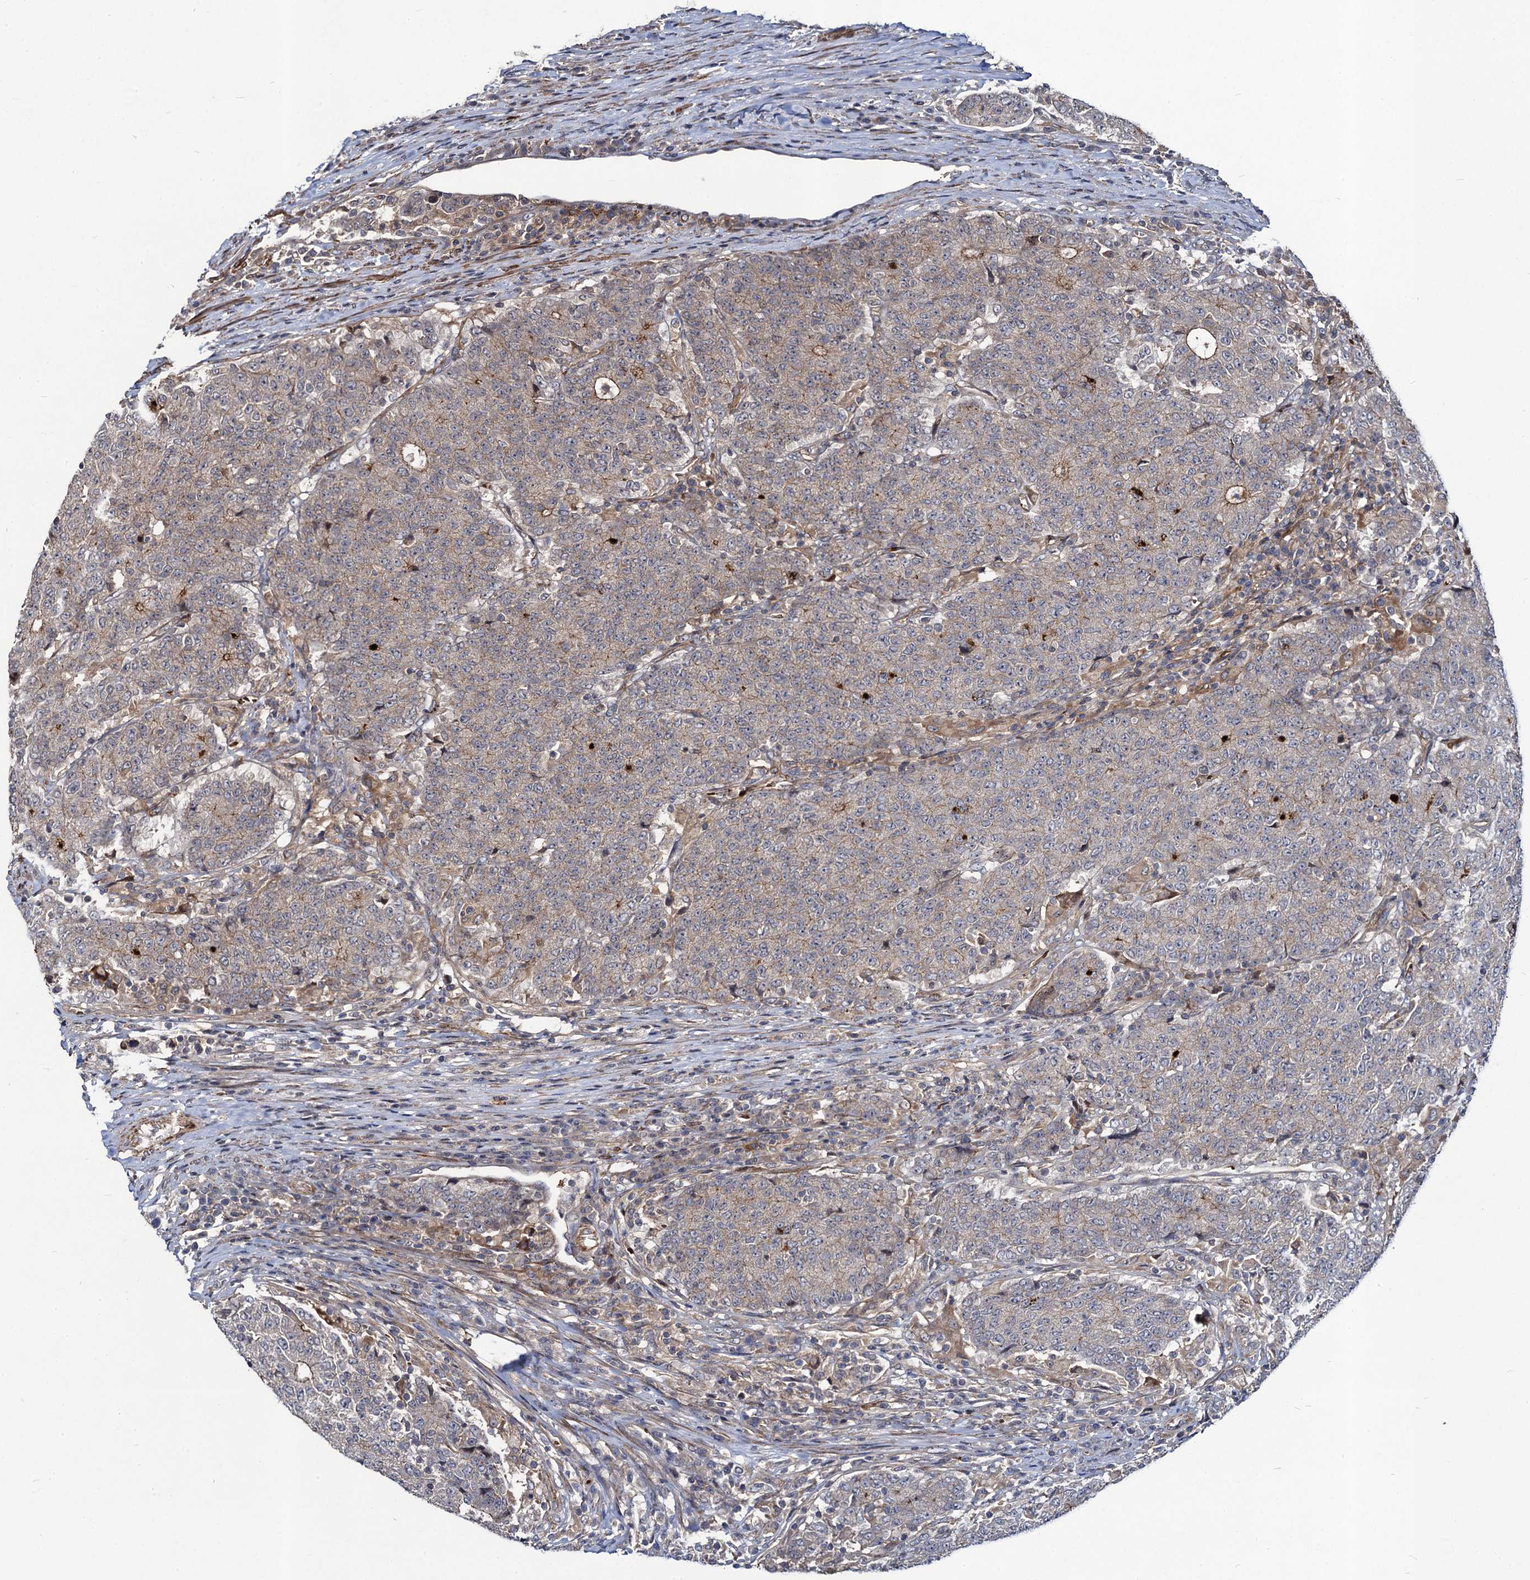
{"staining": {"intensity": "weak", "quantity": "25%-75%", "location": "cytoplasmic/membranous"}, "tissue": "colorectal cancer", "cell_type": "Tumor cells", "image_type": "cancer", "snomed": [{"axis": "morphology", "description": "Adenocarcinoma, NOS"}, {"axis": "topography", "description": "Colon"}], "caption": "A photomicrograph of colorectal cancer stained for a protein displays weak cytoplasmic/membranous brown staining in tumor cells.", "gene": "KXD1", "patient": {"sex": "female", "age": 75}}